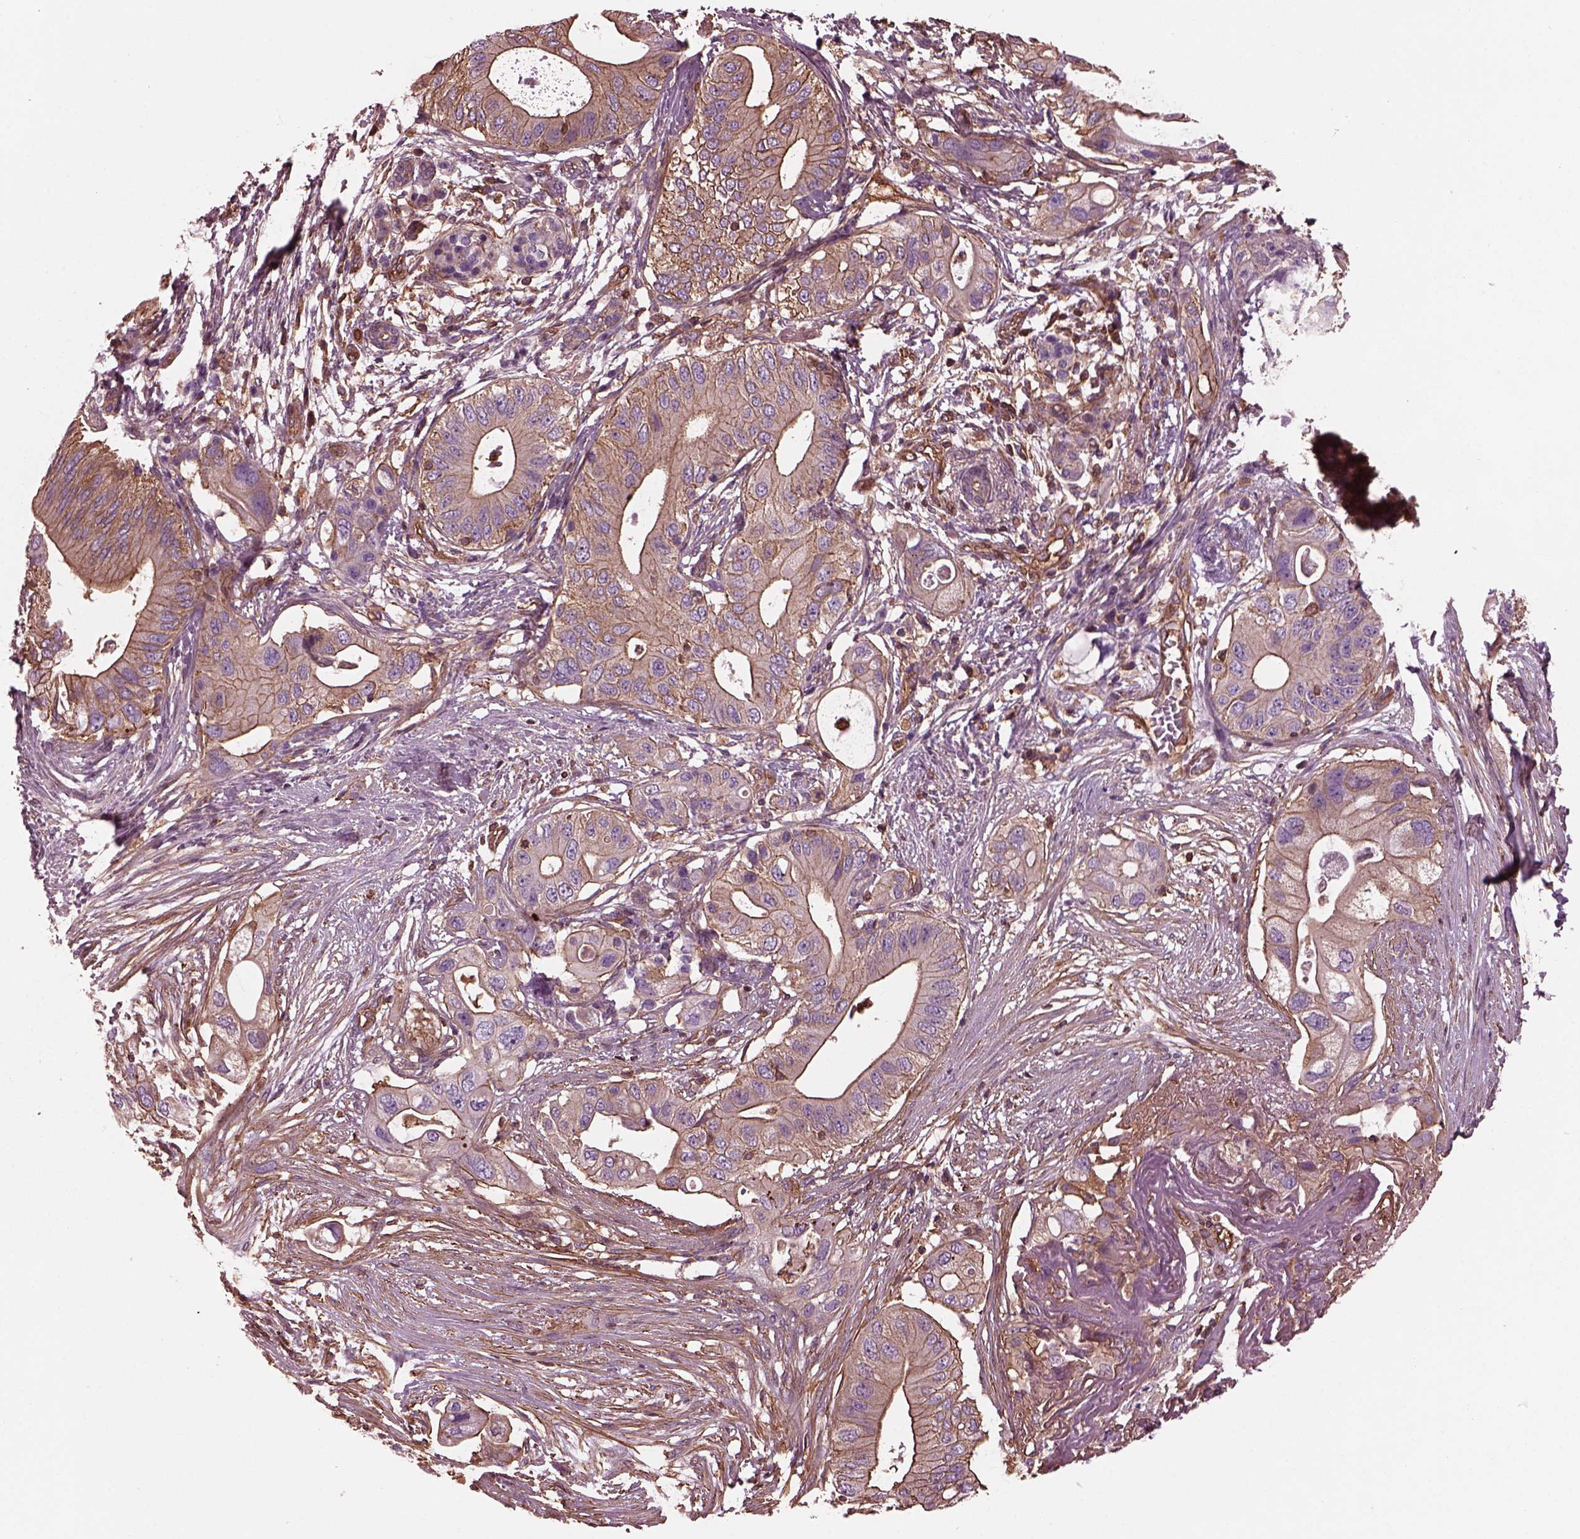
{"staining": {"intensity": "moderate", "quantity": "25%-75%", "location": "cytoplasmic/membranous"}, "tissue": "pancreatic cancer", "cell_type": "Tumor cells", "image_type": "cancer", "snomed": [{"axis": "morphology", "description": "Adenocarcinoma, NOS"}, {"axis": "topography", "description": "Pancreas"}], "caption": "The immunohistochemical stain highlights moderate cytoplasmic/membranous staining in tumor cells of pancreatic cancer tissue.", "gene": "MYL6", "patient": {"sex": "female", "age": 72}}